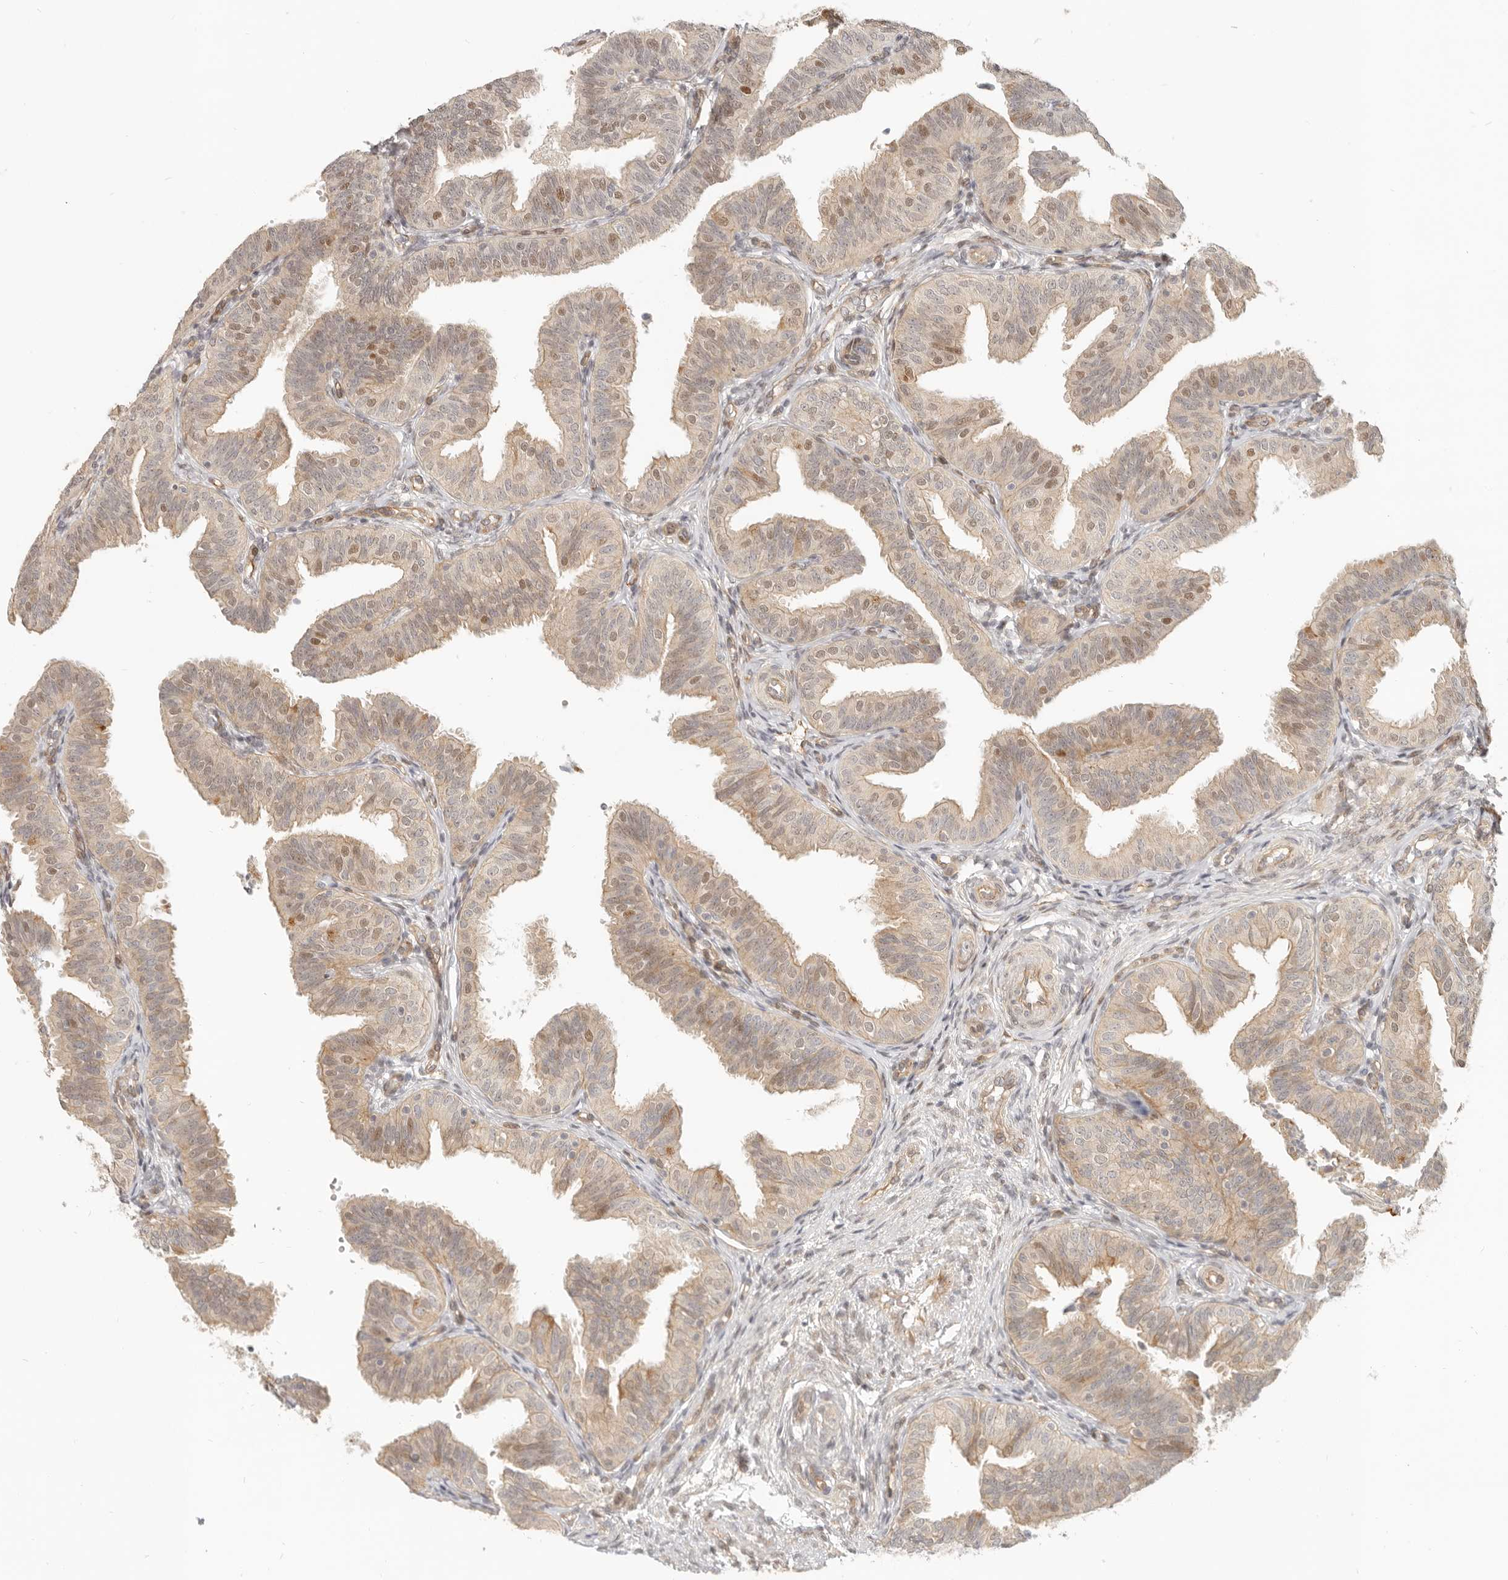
{"staining": {"intensity": "weak", "quantity": "25%-75%", "location": "cytoplasmic/membranous,nuclear"}, "tissue": "fallopian tube", "cell_type": "Glandular cells", "image_type": "normal", "snomed": [{"axis": "morphology", "description": "Normal tissue, NOS"}, {"axis": "topography", "description": "Fallopian tube"}], "caption": "Immunohistochemical staining of normal human fallopian tube demonstrates weak cytoplasmic/membranous,nuclear protein expression in about 25%-75% of glandular cells.", "gene": "TUFT1", "patient": {"sex": "female", "age": 35}}